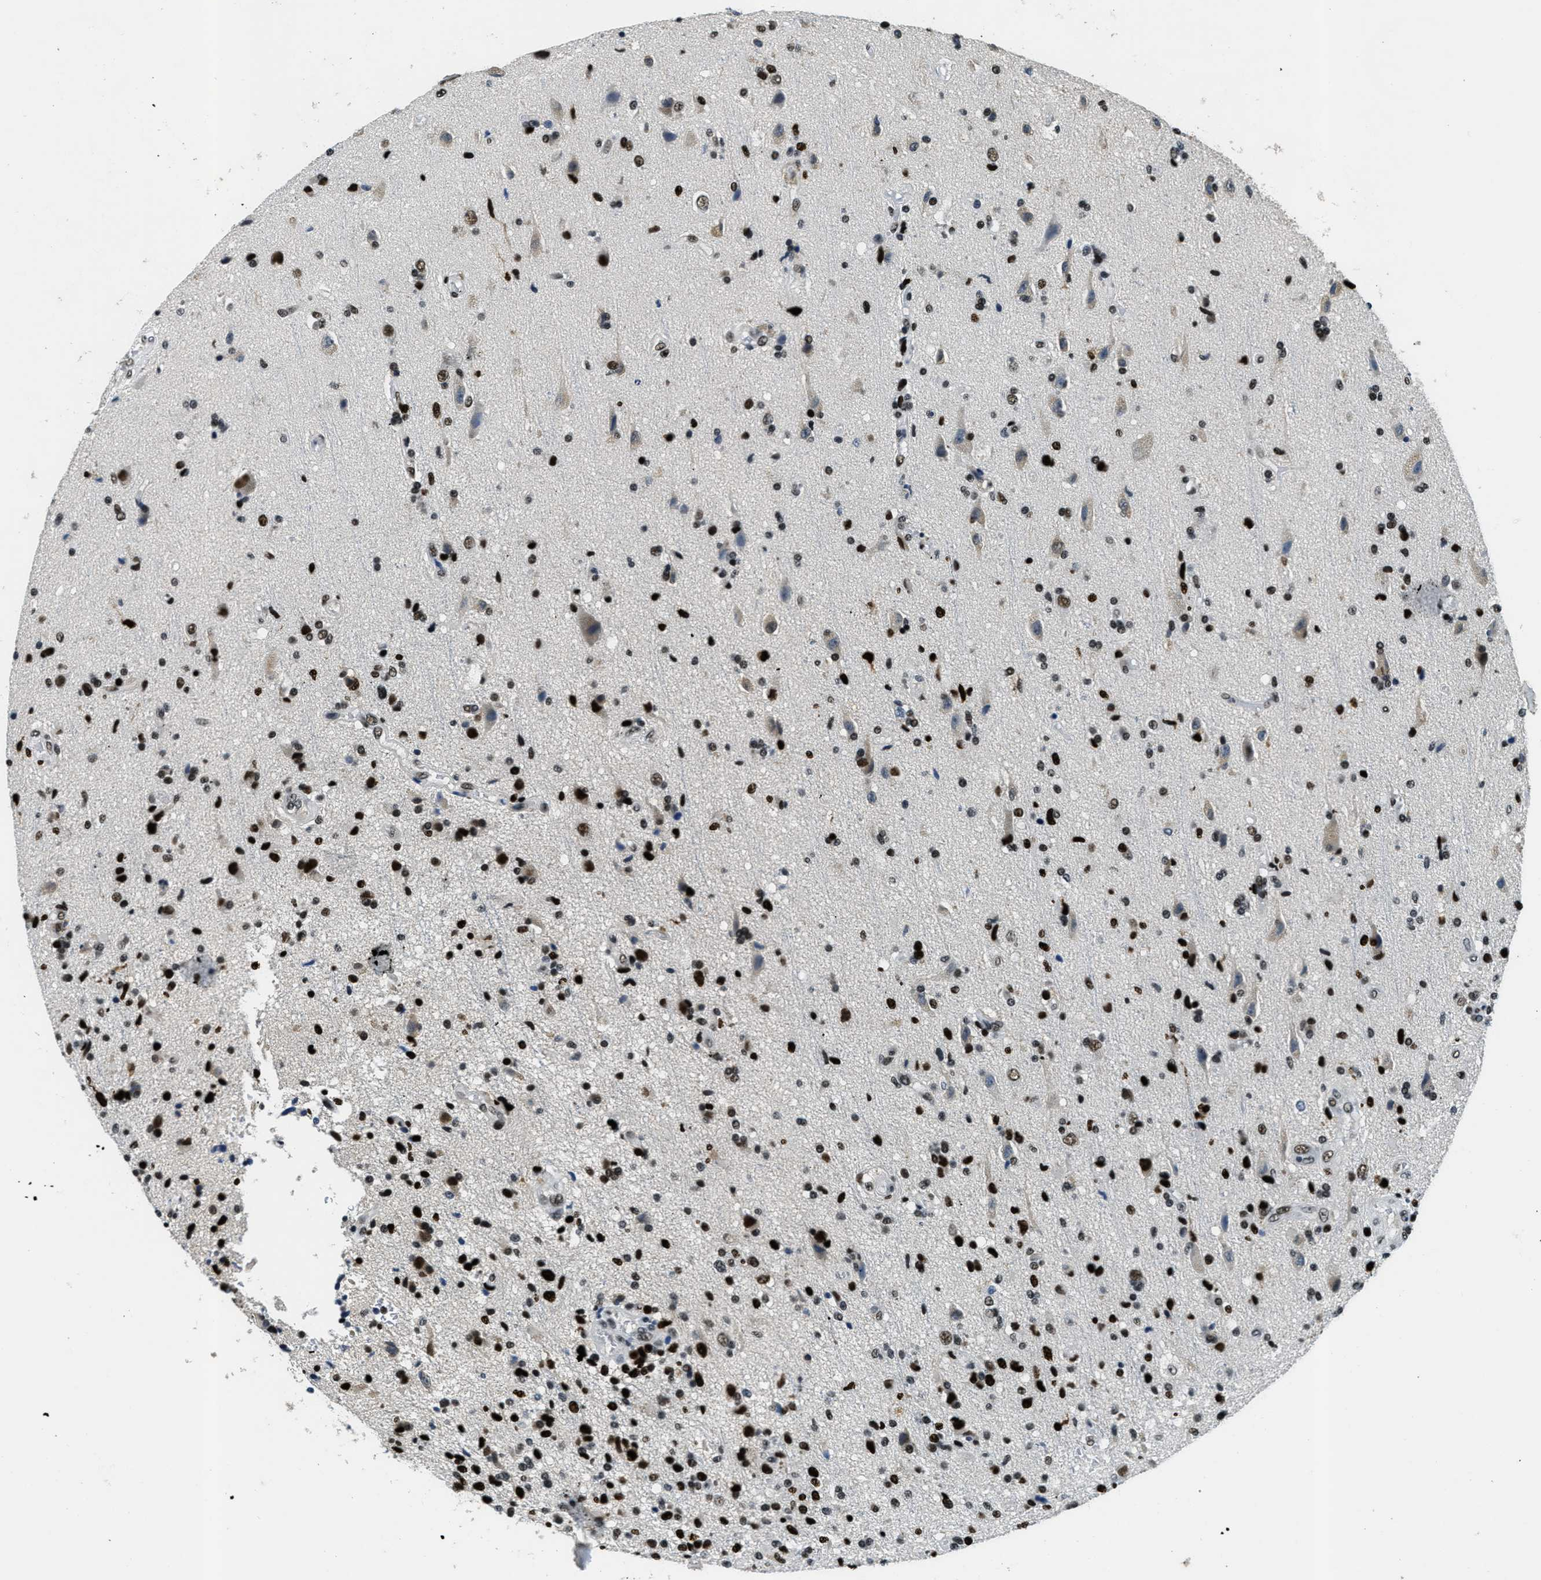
{"staining": {"intensity": "strong", "quantity": ">75%", "location": "nuclear"}, "tissue": "glioma", "cell_type": "Tumor cells", "image_type": "cancer", "snomed": [{"axis": "morphology", "description": "Glioma, malignant, High grade"}, {"axis": "topography", "description": "Brain"}], "caption": "Human glioma stained with a protein marker displays strong staining in tumor cells.", "gene": "SSB", "patient": {"sex": "male", "age": 72}}